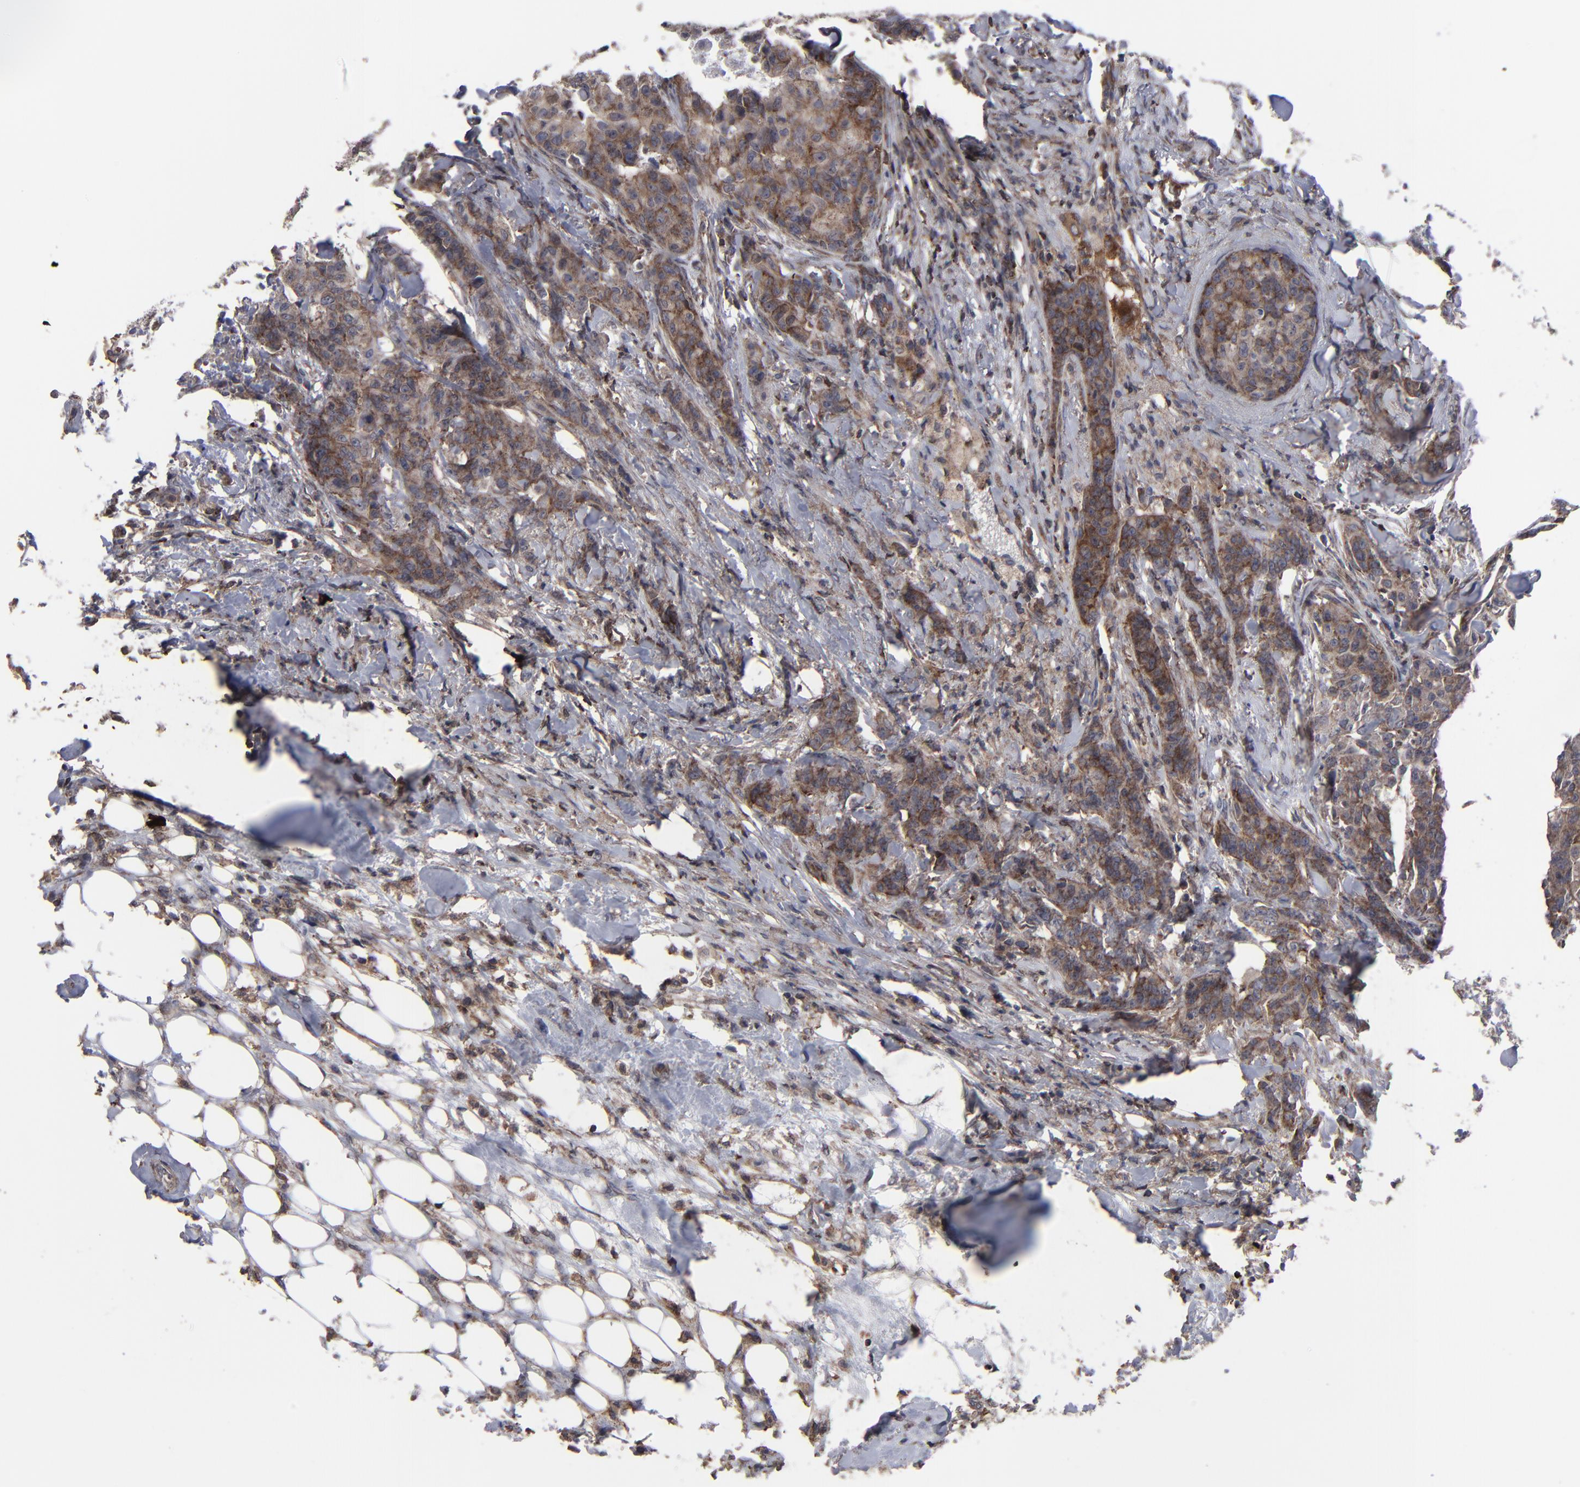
{"staining": {"intensity": "moderate", "quantity": ">75%", "location": "cytoplasmic/membranous"}, "tissue": "breast cancer", "cell_type": "Tumor cells", "image_type": "cancer", "snomed": [{"axis": "morphology", "description": "Duct carcinoma"}, {"axis": "topography", "description": "Breast"}], "caption": "Breast infiltrating ductal carcinoma stained with immunohistochemistry (IHC) demonstrates moderate cytoplasmic/membranous expression in about >75% of tumor cells. The protein is stained brown, and the nuclei are stained in blue (DAB IHC with brightfield microscopy, high magnification).", "gene": "KIAA2026", "patient": {"sex": "female", "age": 40}}